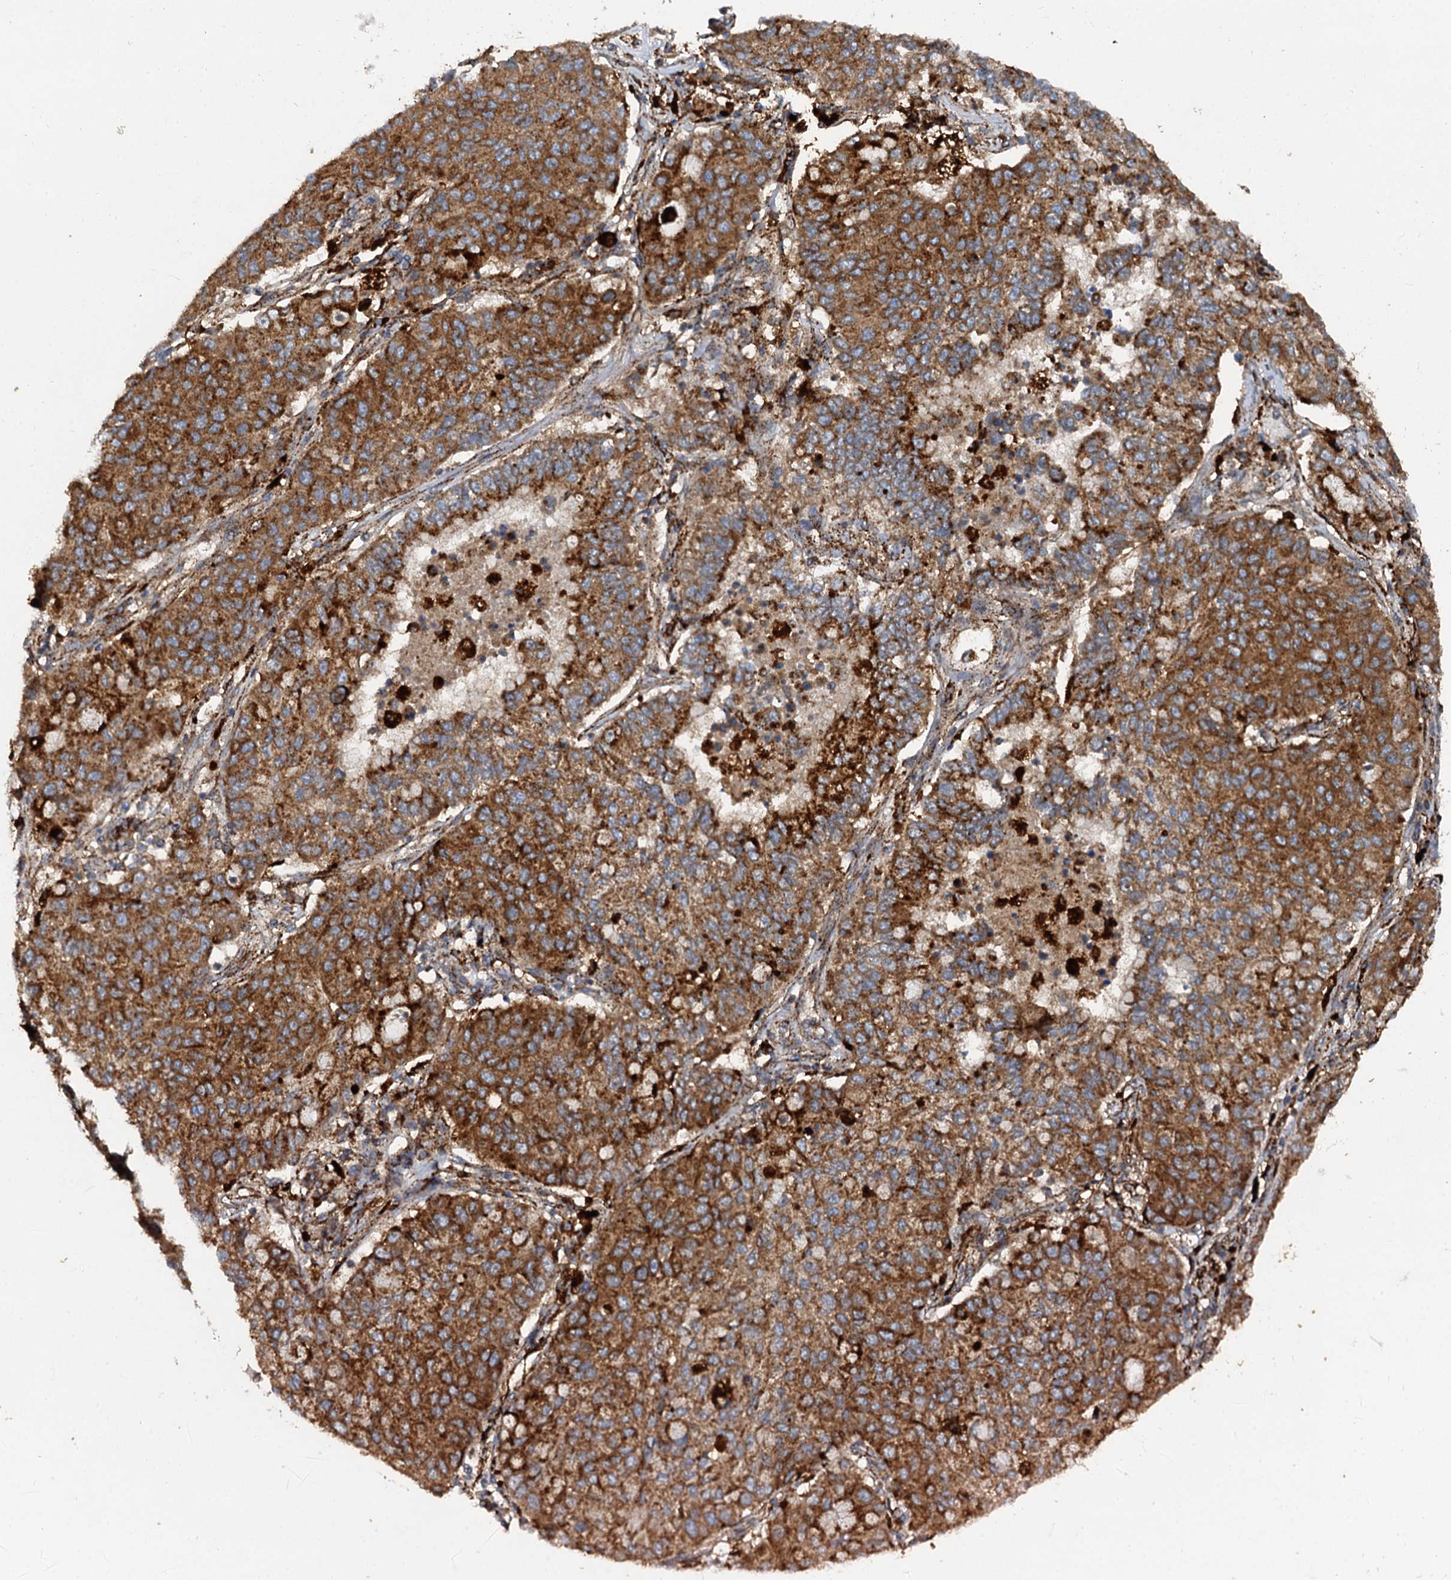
{"staining": {"intensity": "strong", "quantity": ">75%", "location": "cytoplasmic/membranous"}, "tissue": "lung cancer", "cell_type": "Tumor cells", "image_type": "cancer", "snomed": [{"axis": "morphology", "description": "Squamous cell carcinoma, NOS"}, {"axis": "topography", "description": "Lung"}], "caption": "This image exhibits immunohistochemistry staining of human lung cancer (squamous cell carcinoma), with high strong cytoplasmic/membranous positivity in approximately >75% of tumor cells.", "gene": "GBA1", "patient": {"sex": "male", "age": 74}}